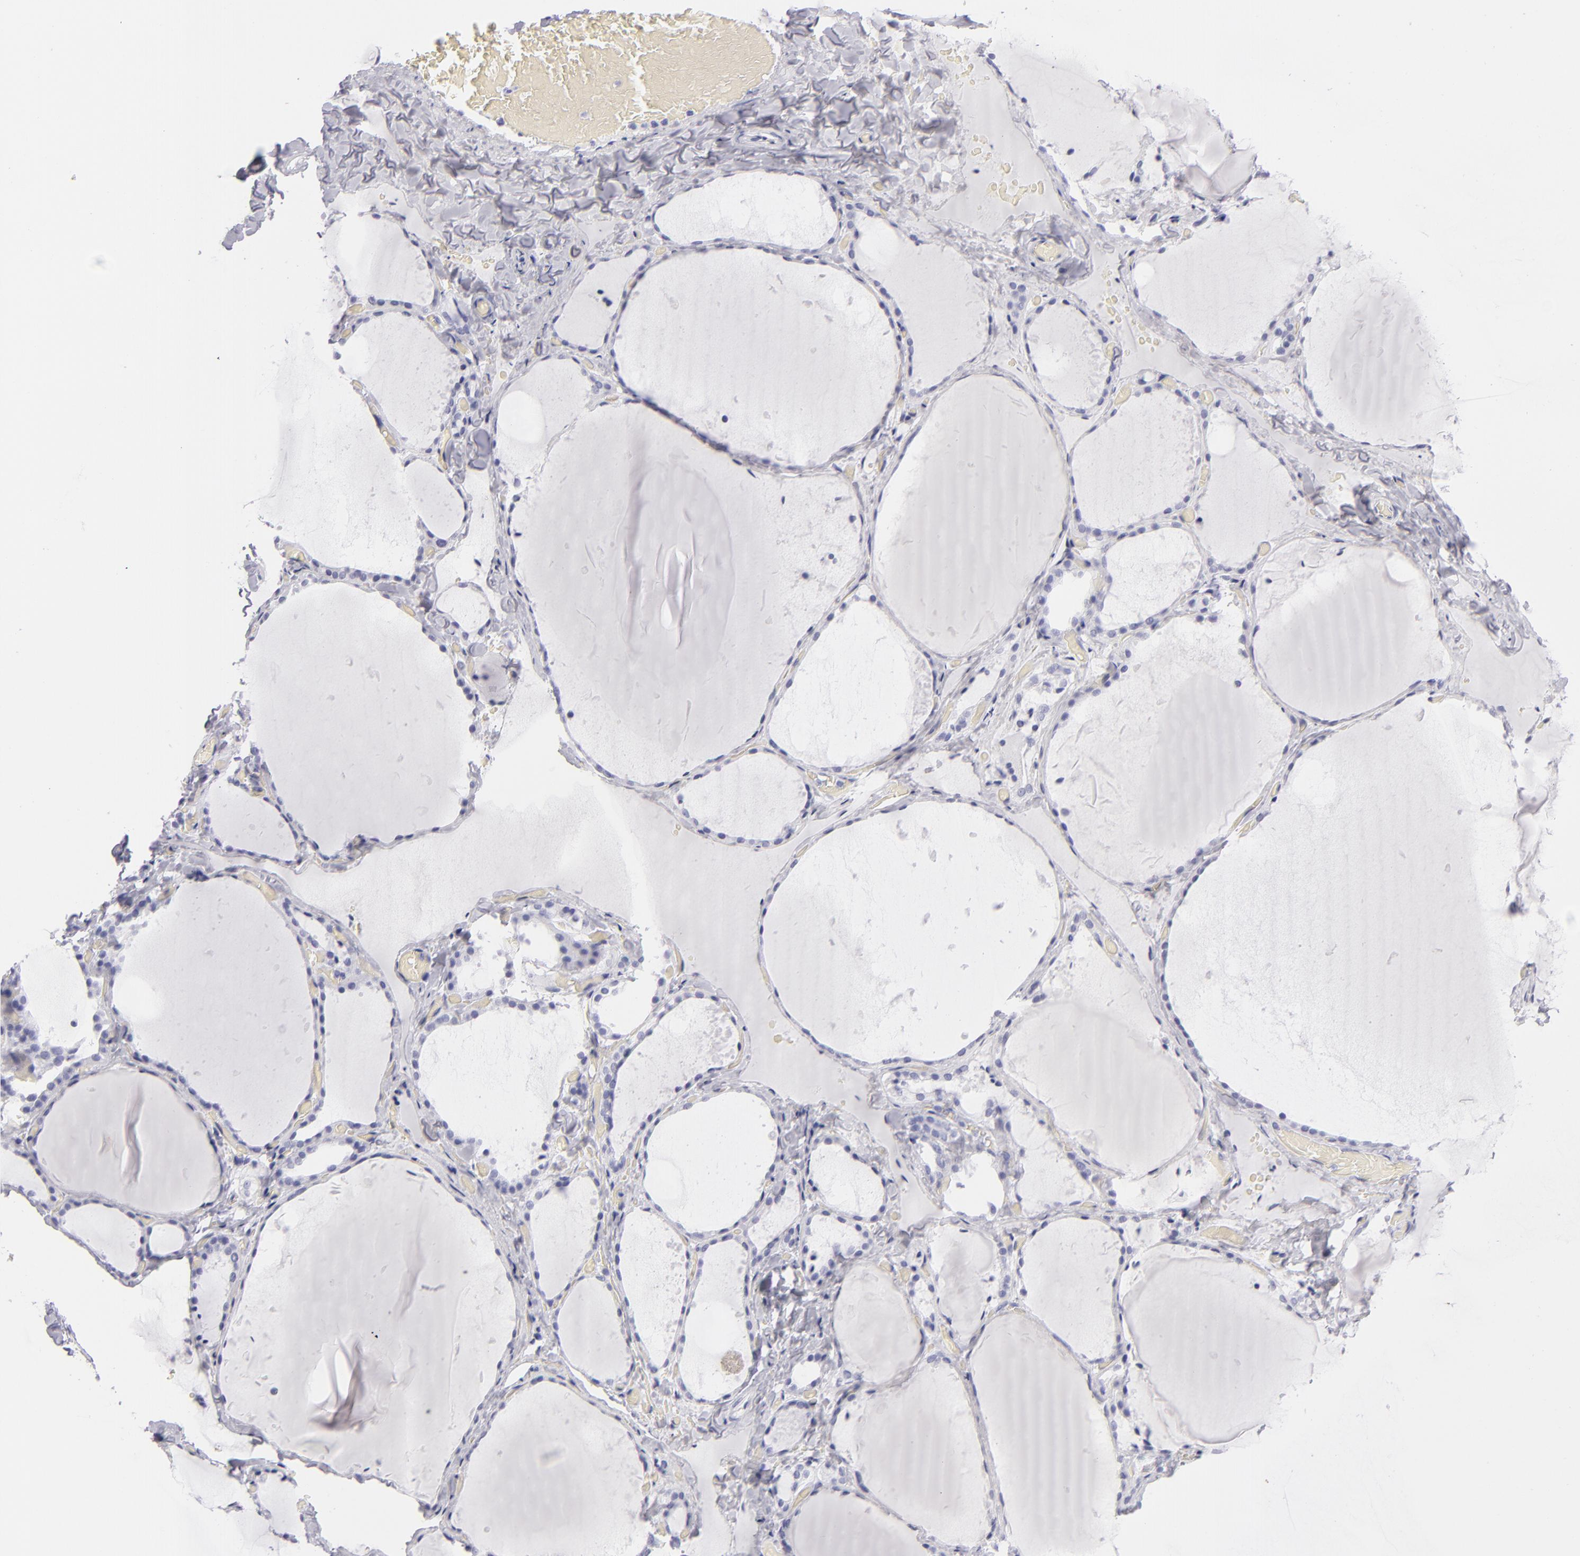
{"staining": {"intensity": "negative", "quantity": "none", "location": "none"}, "tissue": "thyroid gland", "cell_type": "Glandular cells", "image_type": "normal", "snomed": [{"axis": "morphology", "description": "Normal tissue, NOS"}, {"axis": "topography", "description": "Thyroid gland"}], "caption": "Histopathology image shows no significant protein staining in glandular cells of normal thyroid gland.", "gene": "PVALB", "patient": {"sex": "female", "age": 22}}